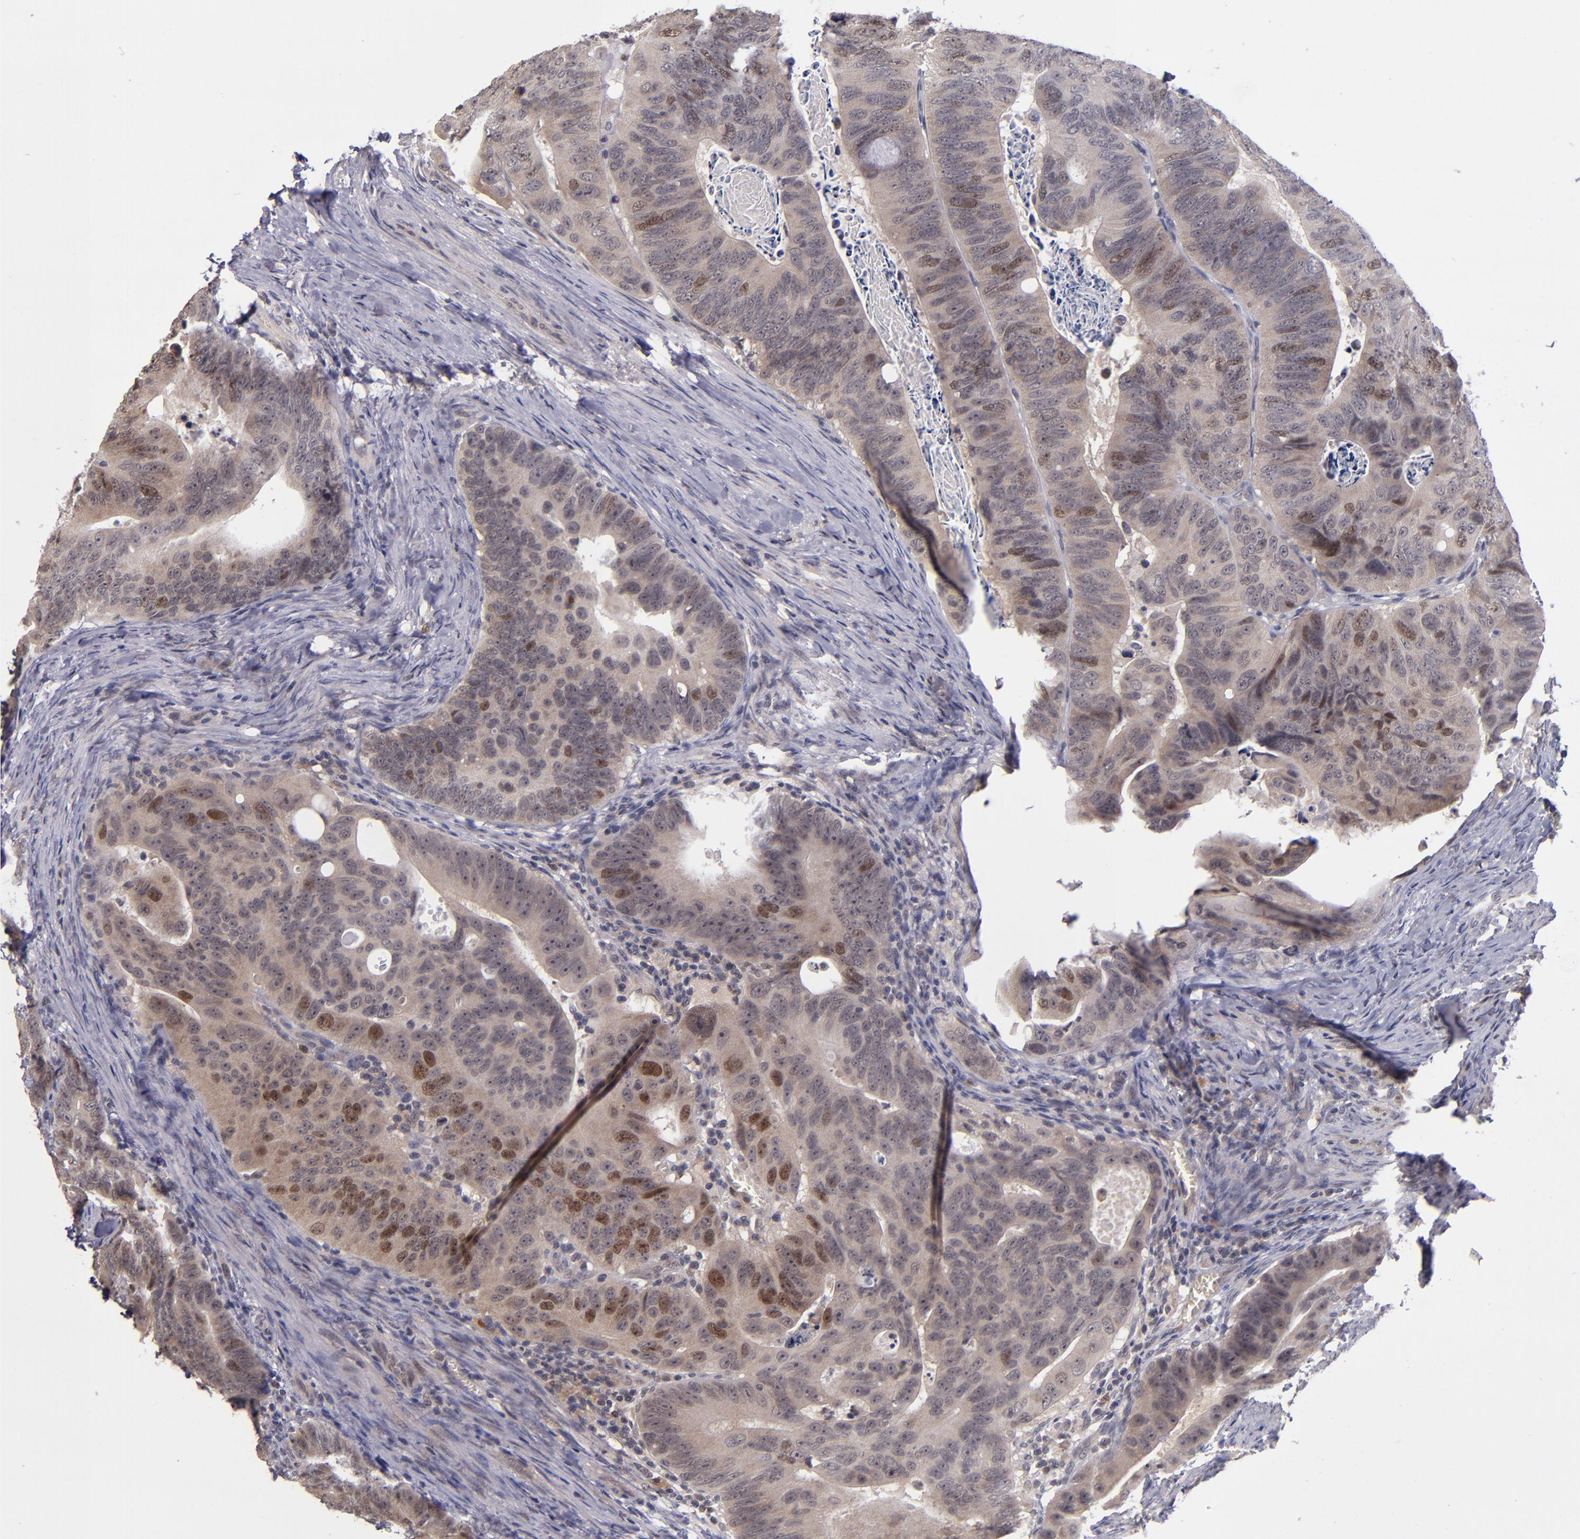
{"staining": {"intensity": "strong", "quantity": "25%-75%", "location": "nuclear"}, "tissue": "colorectal cancer", "cell_type": "Tumor cells", "image_type": "cancer", "snomed": [{"axis": "morphology", "description": "Adenocarcinoma, NOS"}, {"axis": "topography", "description": "Colon"}], "caption": "This is a photomicrograph of IHC staining of colorectal adenocarcinoma, which shows strong positivity in the nuclear of tumor cells.", "gene": "CDC7", "patient": {"sex": "female", "age": 55}}